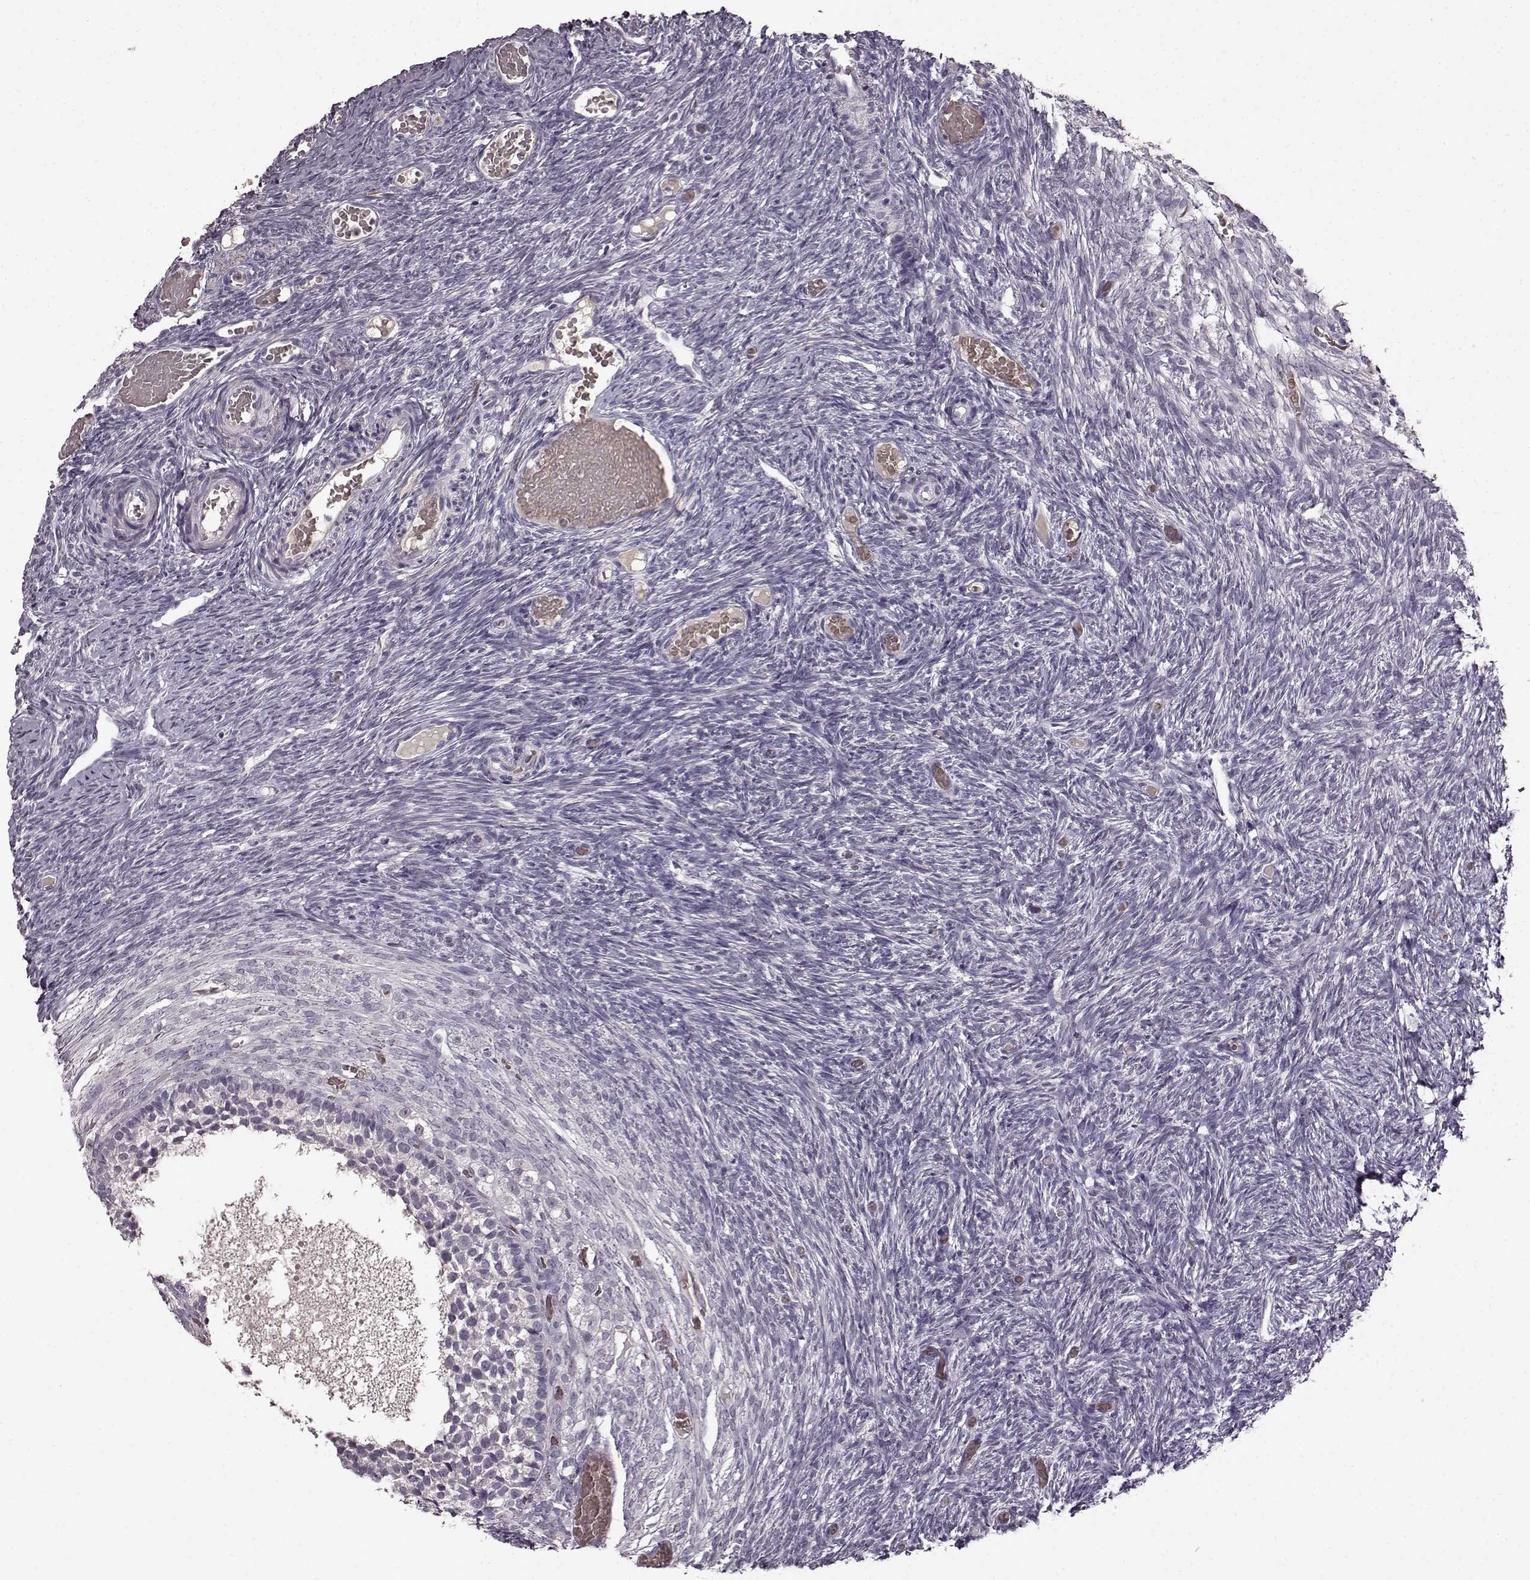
{"staining": {"intensity": "negative", "quantity": "none", "location": "none"}, "tissue": "ovary", "cell_type": "Follicle cells", "image_type": "normal", "snomed": [{"axis": "morphology", "description": "Normal tissue, NOS"}, {"axis": "topography", "description": "Ovary"}], "caption": "Micrograph shows no protein staining in follicle cells of unremarkable ovary. Brightfield microscopy of immunohistochemistry (IHC) stained with DAB (brown) and hematoxylin (blue), captured at high magnification.", "gene": "CNGA3", "patient": {"sex": "female", "age": 39}}